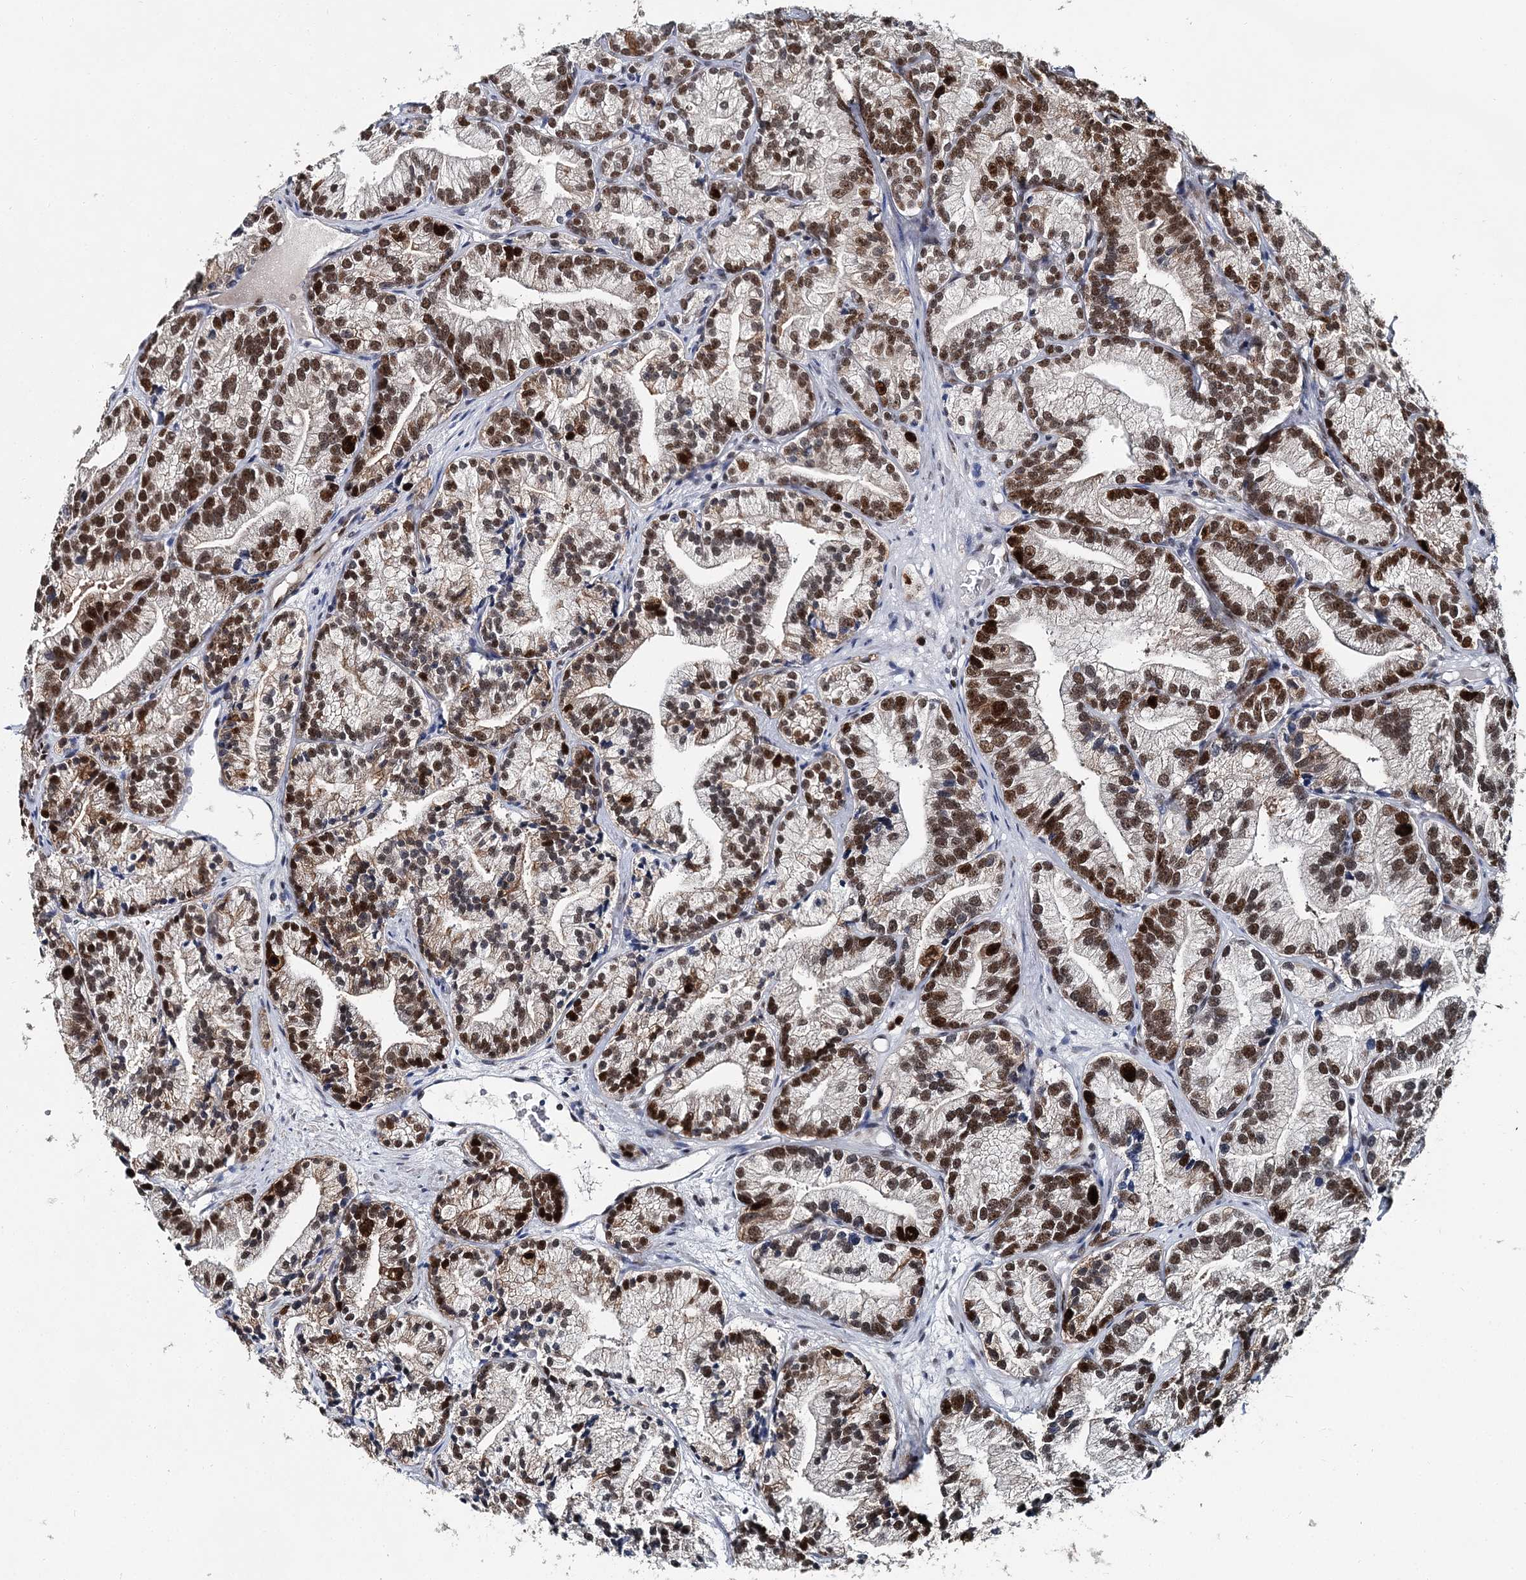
{"staining": {"intensity": "strong", "quantity": ">75%", "location": "nuclear"}, "tissue": "prostate cancer", "cell_type": "Tumor cells", "image_type": "cancer", "snomed": [{"axis": "morphology", "description": "Adenocarcinoma, Low grade"}, {"axis": "topography", "description": "Prostate"}], "caption": "Protein expression analysis of low-grade adenocarcinoma (prostate) displays strong nuclear positivity in about >75% of tumor cells.", "gene": "HAT1", "patient": {"sex": "male", "age": 89}}